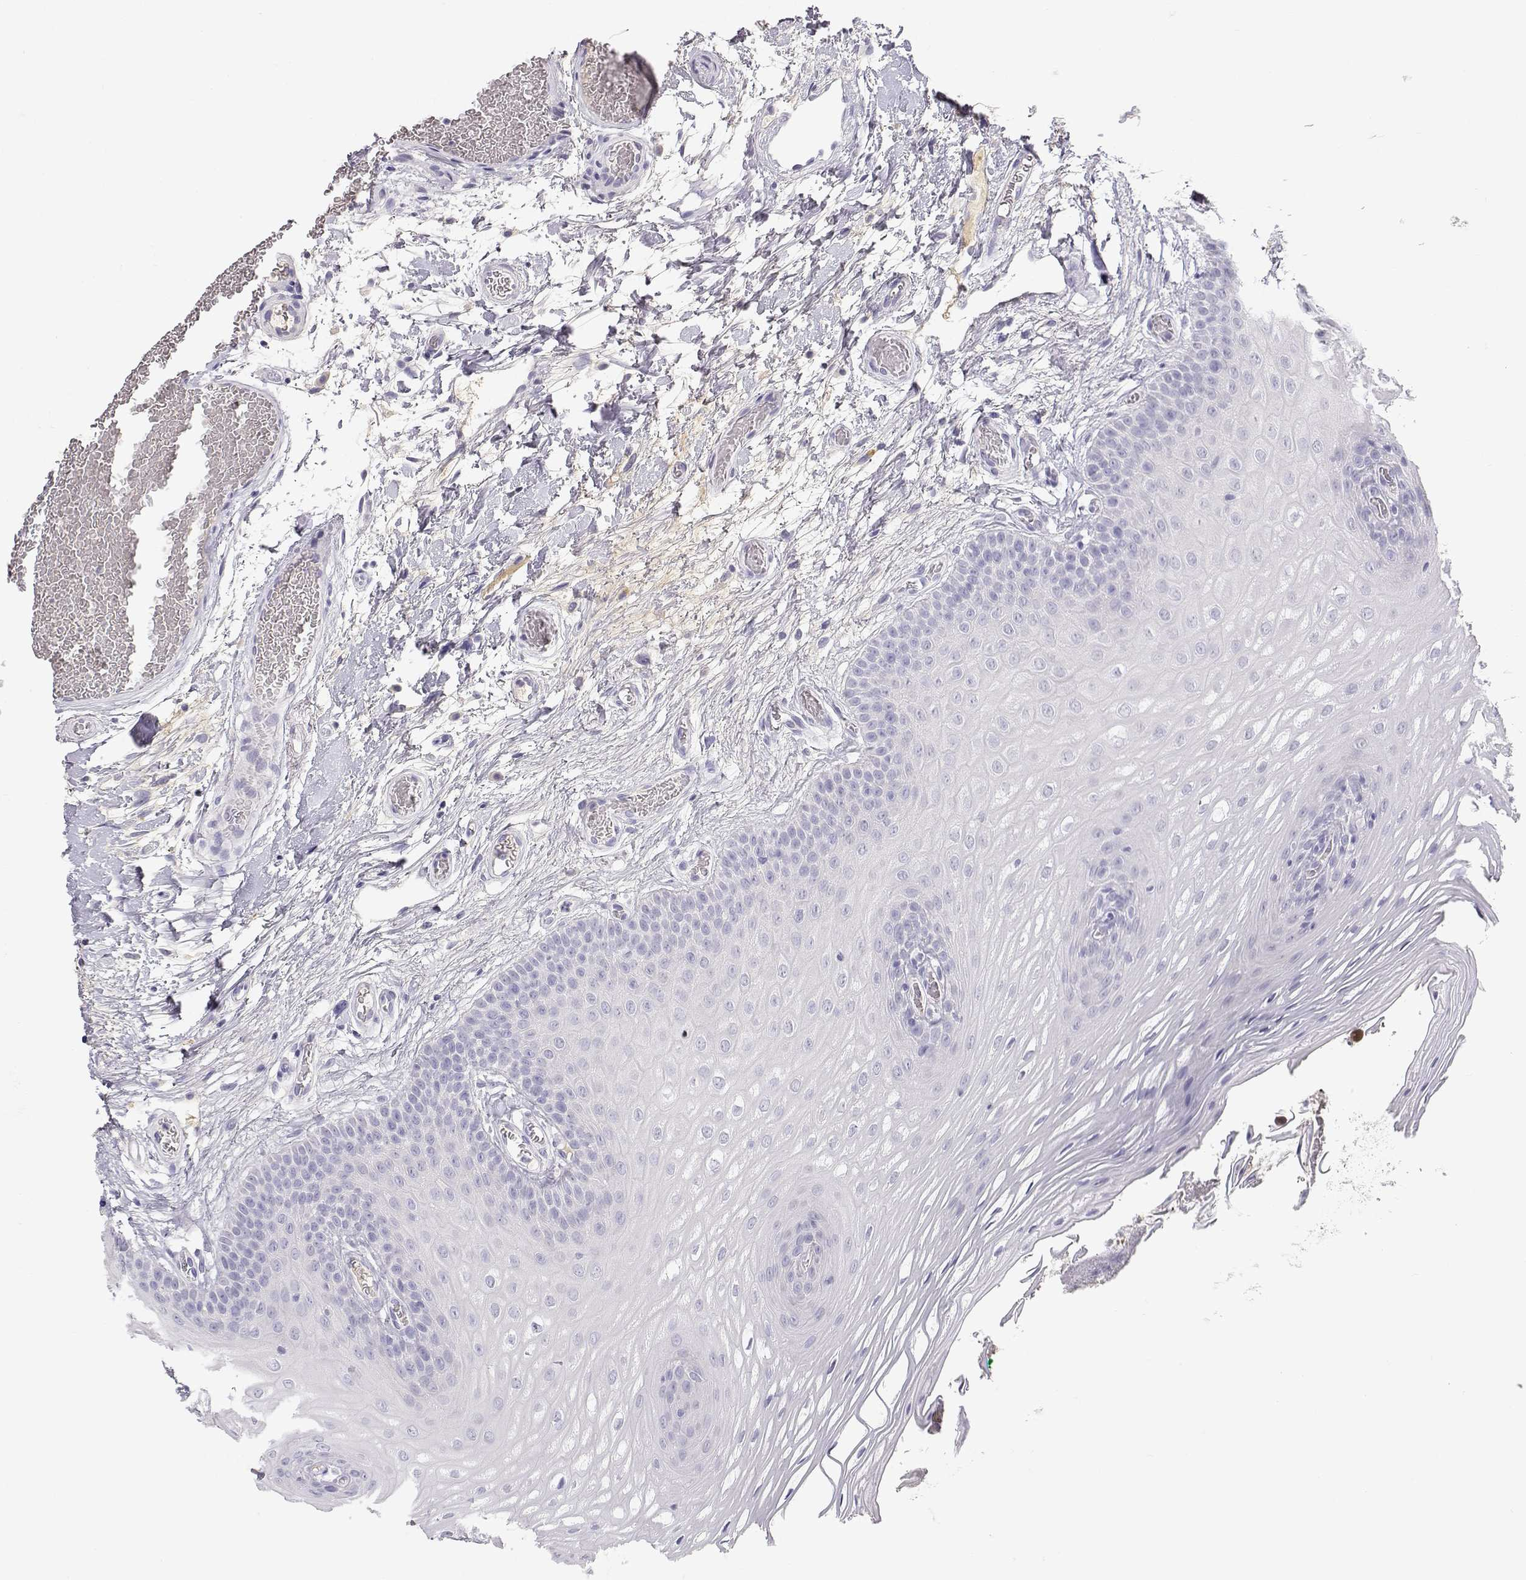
{"staining": {"intensity": "negative", "quantity": "none", "location": "none"}, "tissue": "oral mucosa", "cell_type": "Squamous epithelial cells", "image_type": "normal", "snomed": [{"axis": "morphology", "description": "Normal tissue, NOS"}, {"axis": "morphology", "description": "Squamous cell carcinoma, NOS"}, {"axis": "topography", "description": "Oral tissue"}, {"axis": "topography", "description": "Head-Neck"}], "caption": "DAB (3,3'-diaminobenzidine) immunohistochemical staining of normal human oral mucosa demonstrates no significant expression in squamous epithelial cells. (Stains: DAB (3,3'-diaminobenzidine) immunohistochemistry (IHC) with hematoxylin counter stain, Microscopy: brightfield microscopy at high magnification).", "gene": "GPR174", "patient": {"sex": "male", "age": 78}}